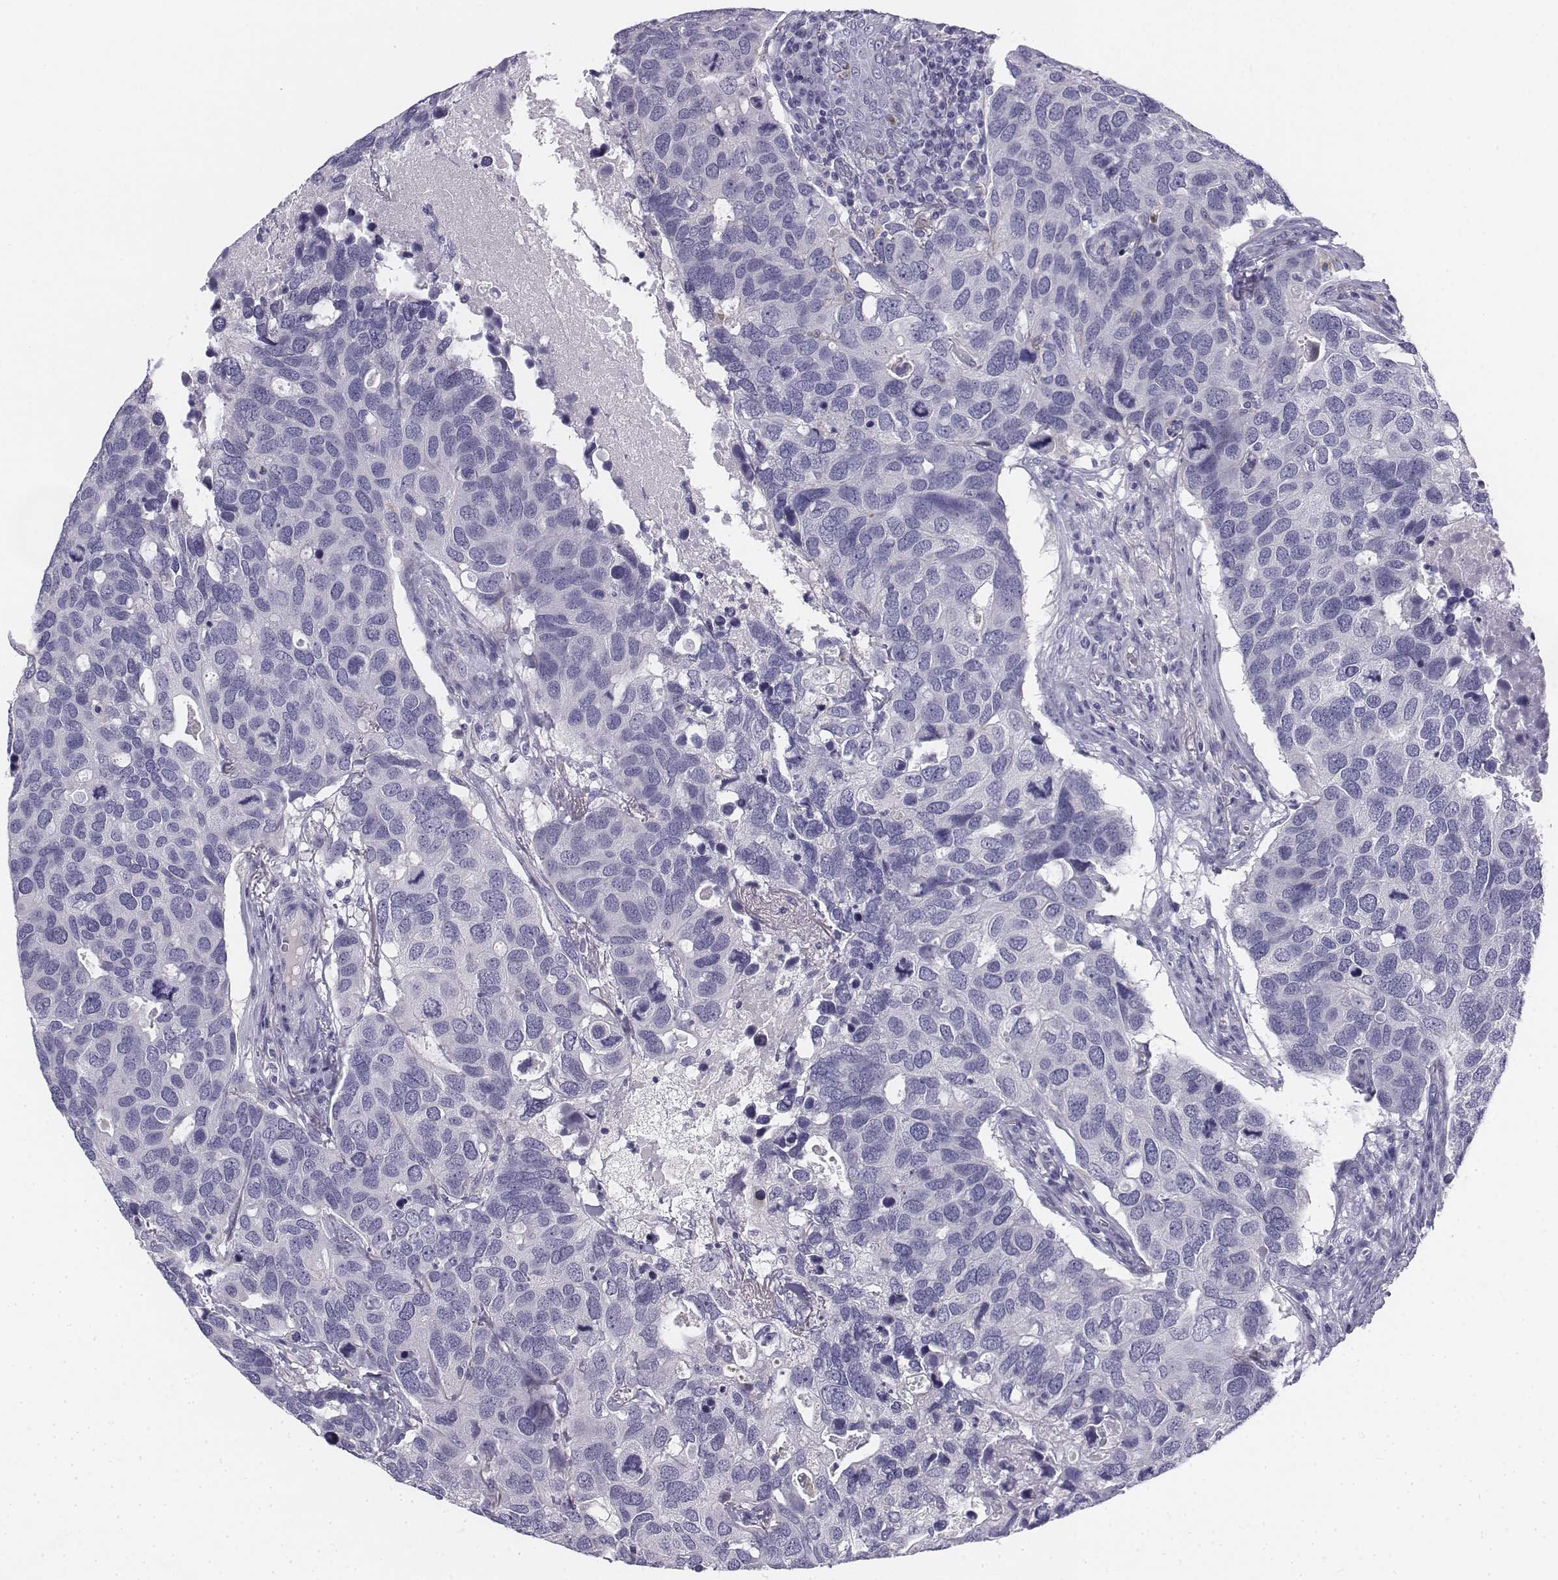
{"staining": {"intensity": "negative", "quantity": "none", "location": "none"}, "tissue": "breast cancer", "cell_type": "Tumor cells", "image_type": "cancer", "snomed": [{"axis": "morphology", "description": "Duct carcinoma"}, {"axis": "topography", "description": "Breast"}], "caption": "This is an immunohistochemistry micrograph of human breast cancer. There is no staining in tumor cells.", "gene": "TH", "patient": {"sex": "female", "age": 83}}